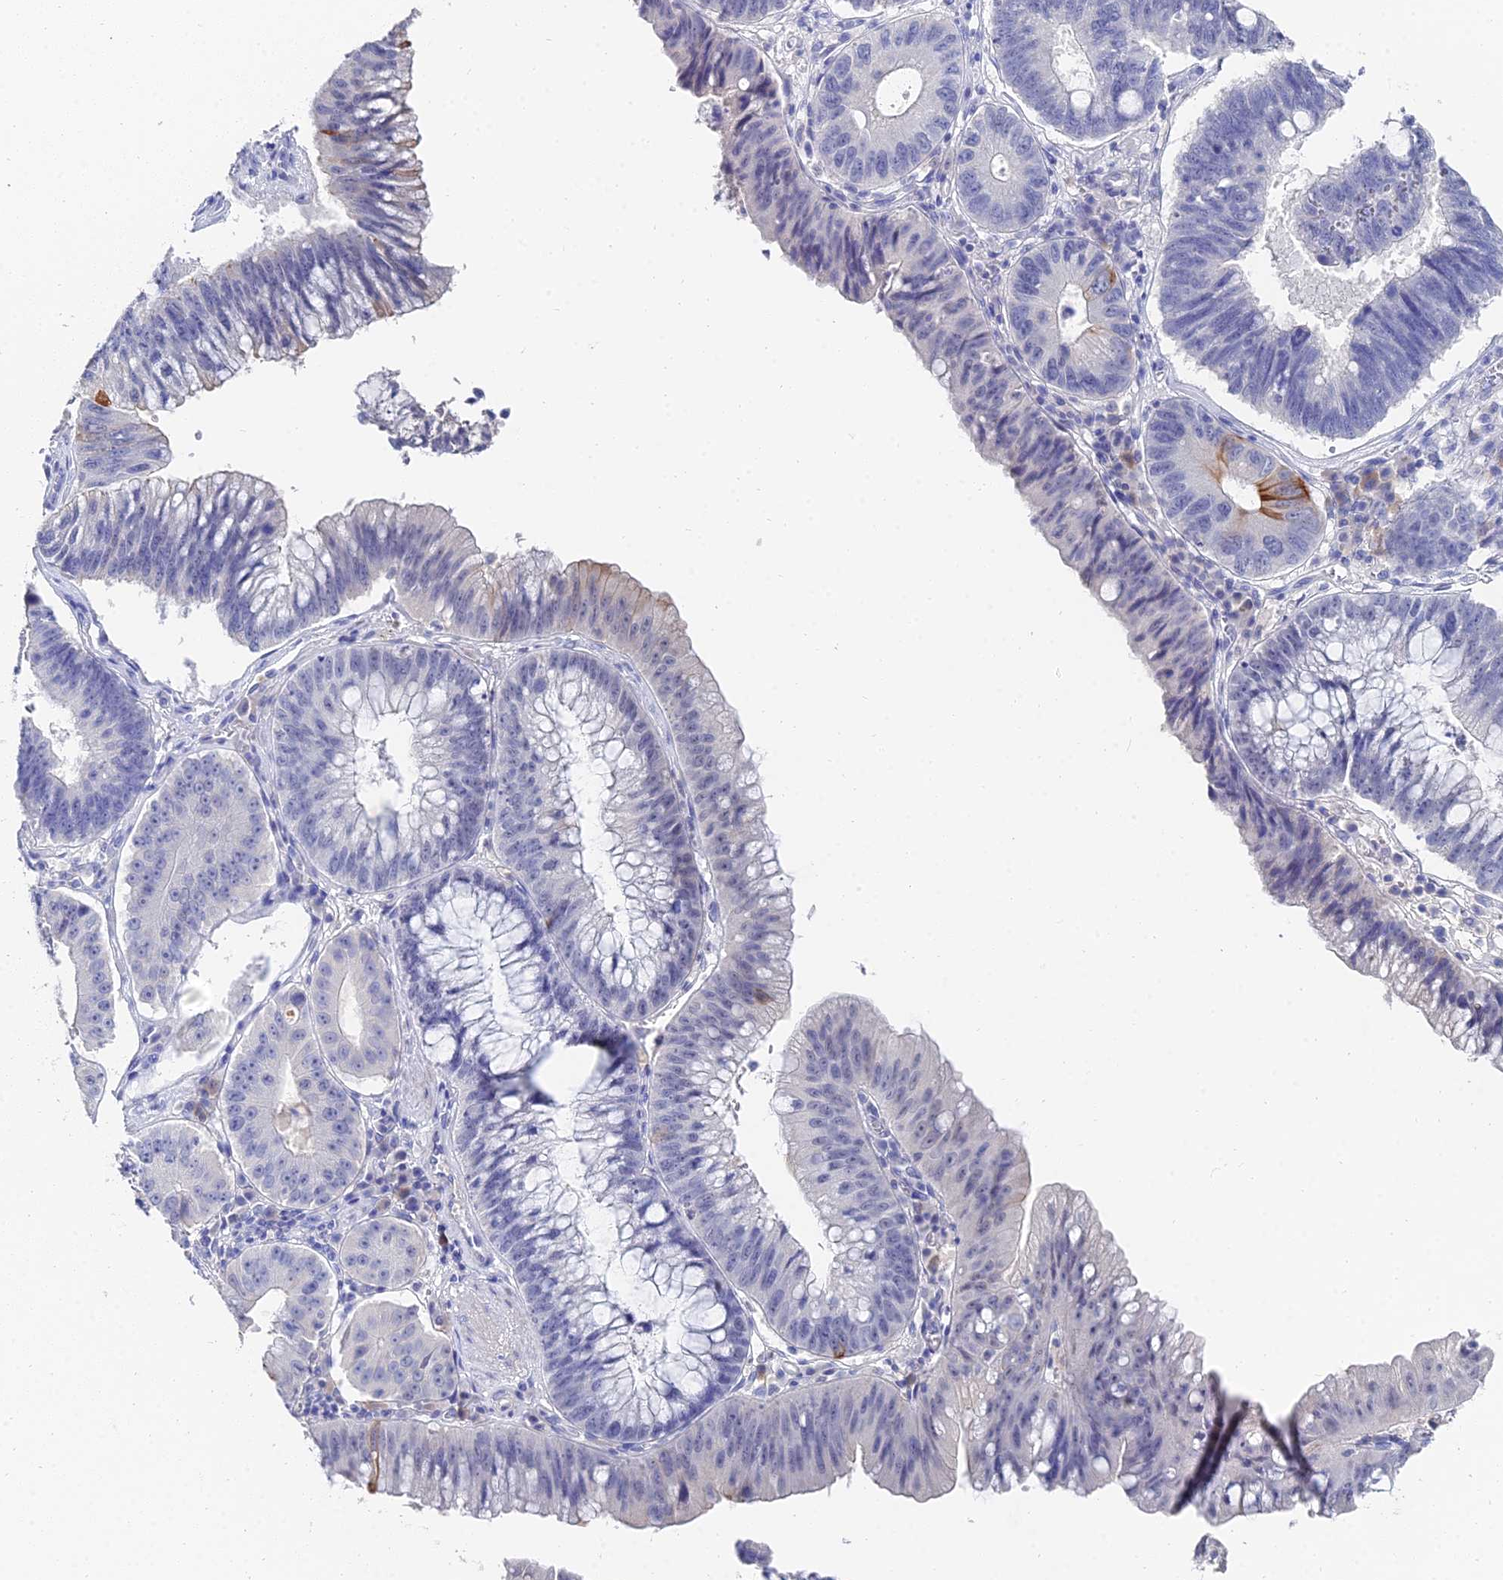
{"staining": {"intensity": "moderate", "quantity": "<25%", "location": "cytoplasmic/membranous"}, "tissue": "stomach cancer", "cell_type": "Tumor cells", "image_type": "cancer", "snomed": [{"axis": "morphology", "description": "Adenocarcinoma, NOS"}, {"axis": "topography", "description": "Stomach"}], "caption": "Protein staining by immunohistochemistry (IHC) displays moderate cytoplasmic/membranous positivity in approximately <25% of tumor cells in stomach adenocarcinoma.", "gene": "KRT17", "patient": {"sex": "male", "age": 59}}